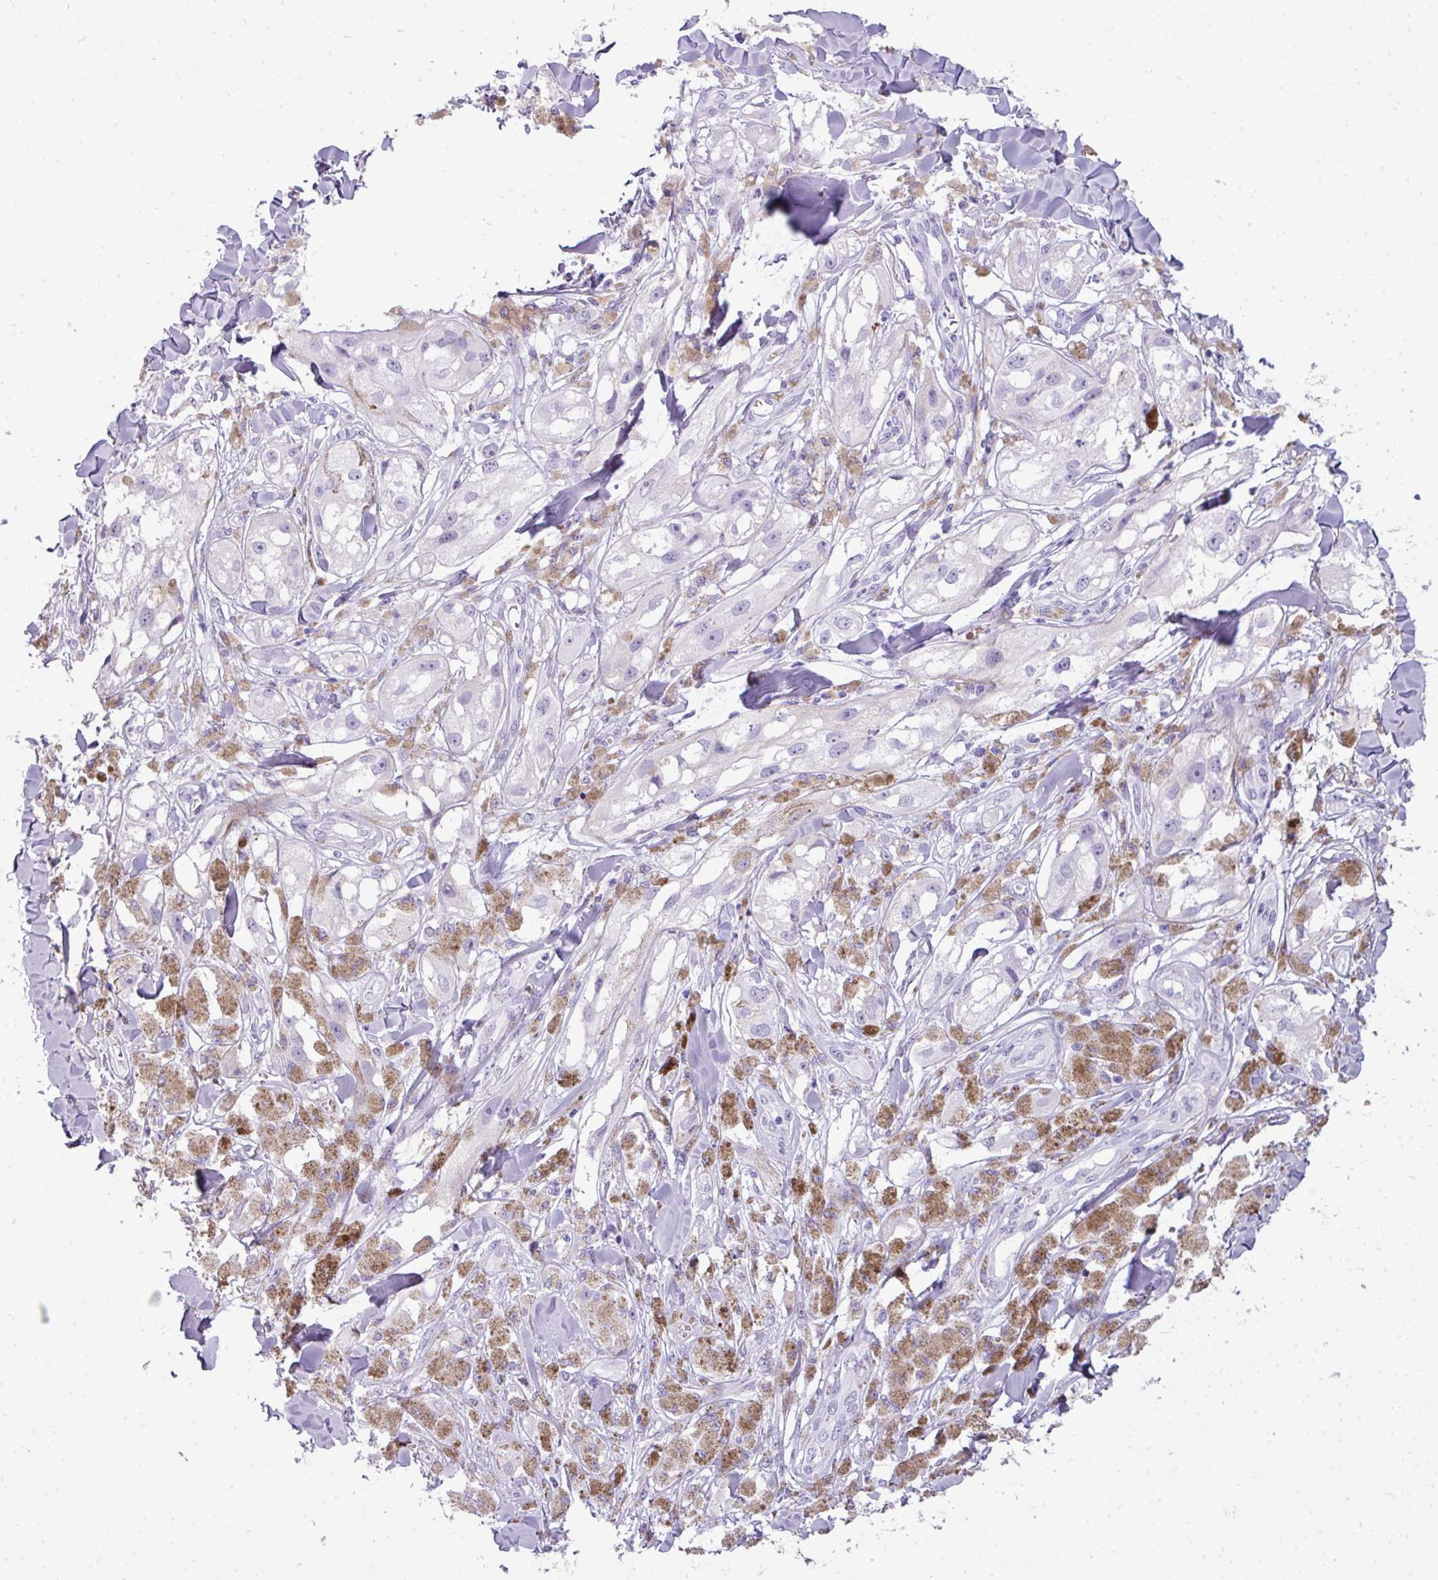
{"staining": {"intensity": "negative", "quantity": "none", "location": "none"}, "tissue": "melanoma", "cell_type": "Tumor cells", "image_type": "cancer", "snomed": [{"axis": "morphology", "description": "Malignant melanoma, NOS"}, {"axis": "topography", "description": "Skin"}], "caption": "Photomicrograph shows no significant protein staining in tumor cells of melanoma. The staining was performed using DAB (3,3'-diaminobenzidine) to visualize the protein expression in brown, while the nuclei were stained in blue with hematoxylin (Magnification: 20x).", "gene": "TNP1", "patient": {"sex": "male", "age": 88}}